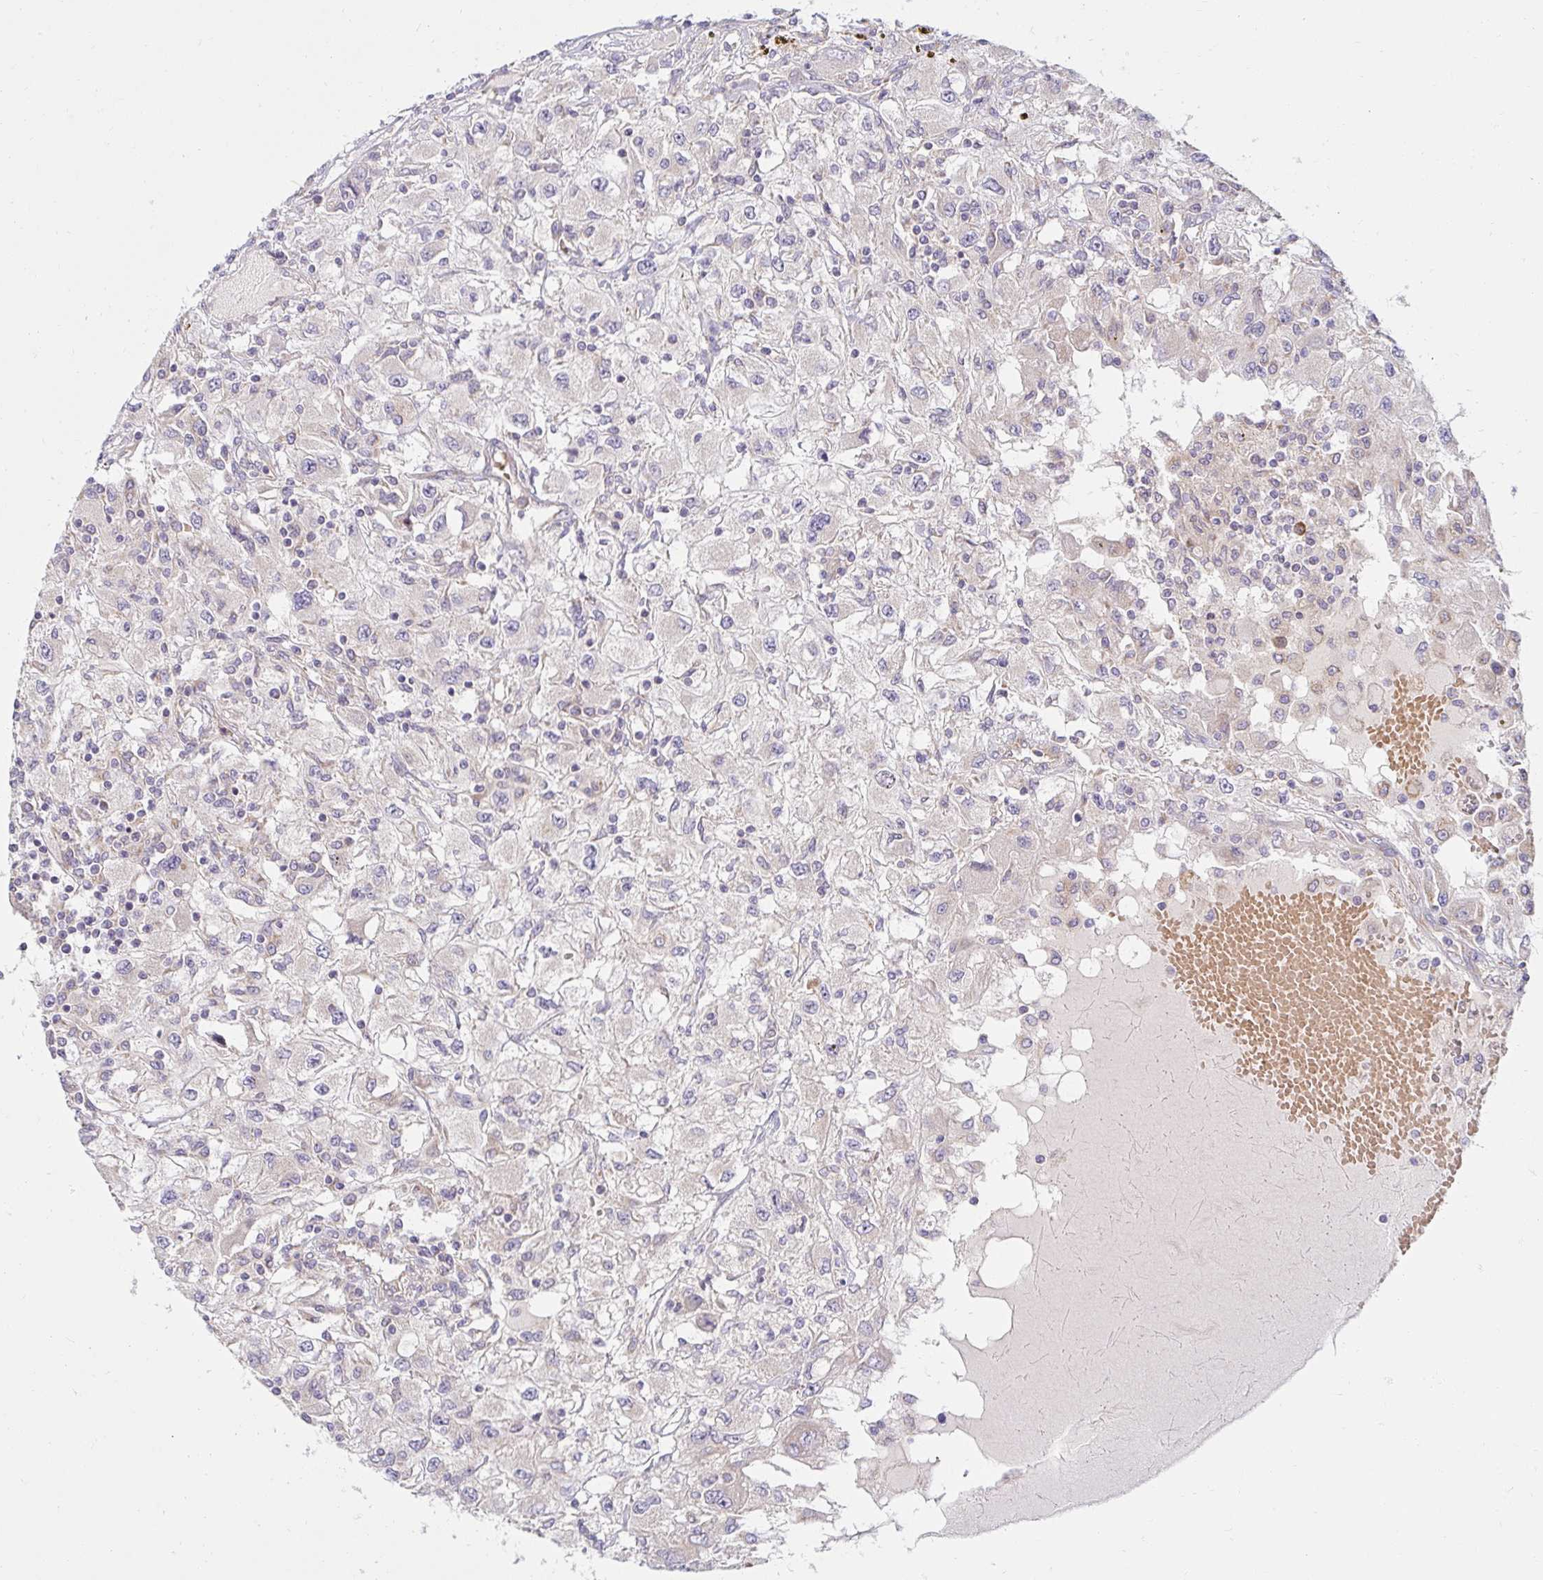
{"staining": {"intensity": "negative", "quantity": "none", "location": "none"}, "tissue": "renal cancer", "cell_type": "Tumor cells", "image_type": "cancer", "snomed": [{"axis": "morphology", "description": "Adenocarcinoma, NOS"}, {"axis": "topography", "description": "Kidney"}], "caption": "Tumor cells show no significant protein positivity in renal cancer (adenocarcinoma).", "gene": "SKP2", "patient": {"sex": "female", "age": 67}}